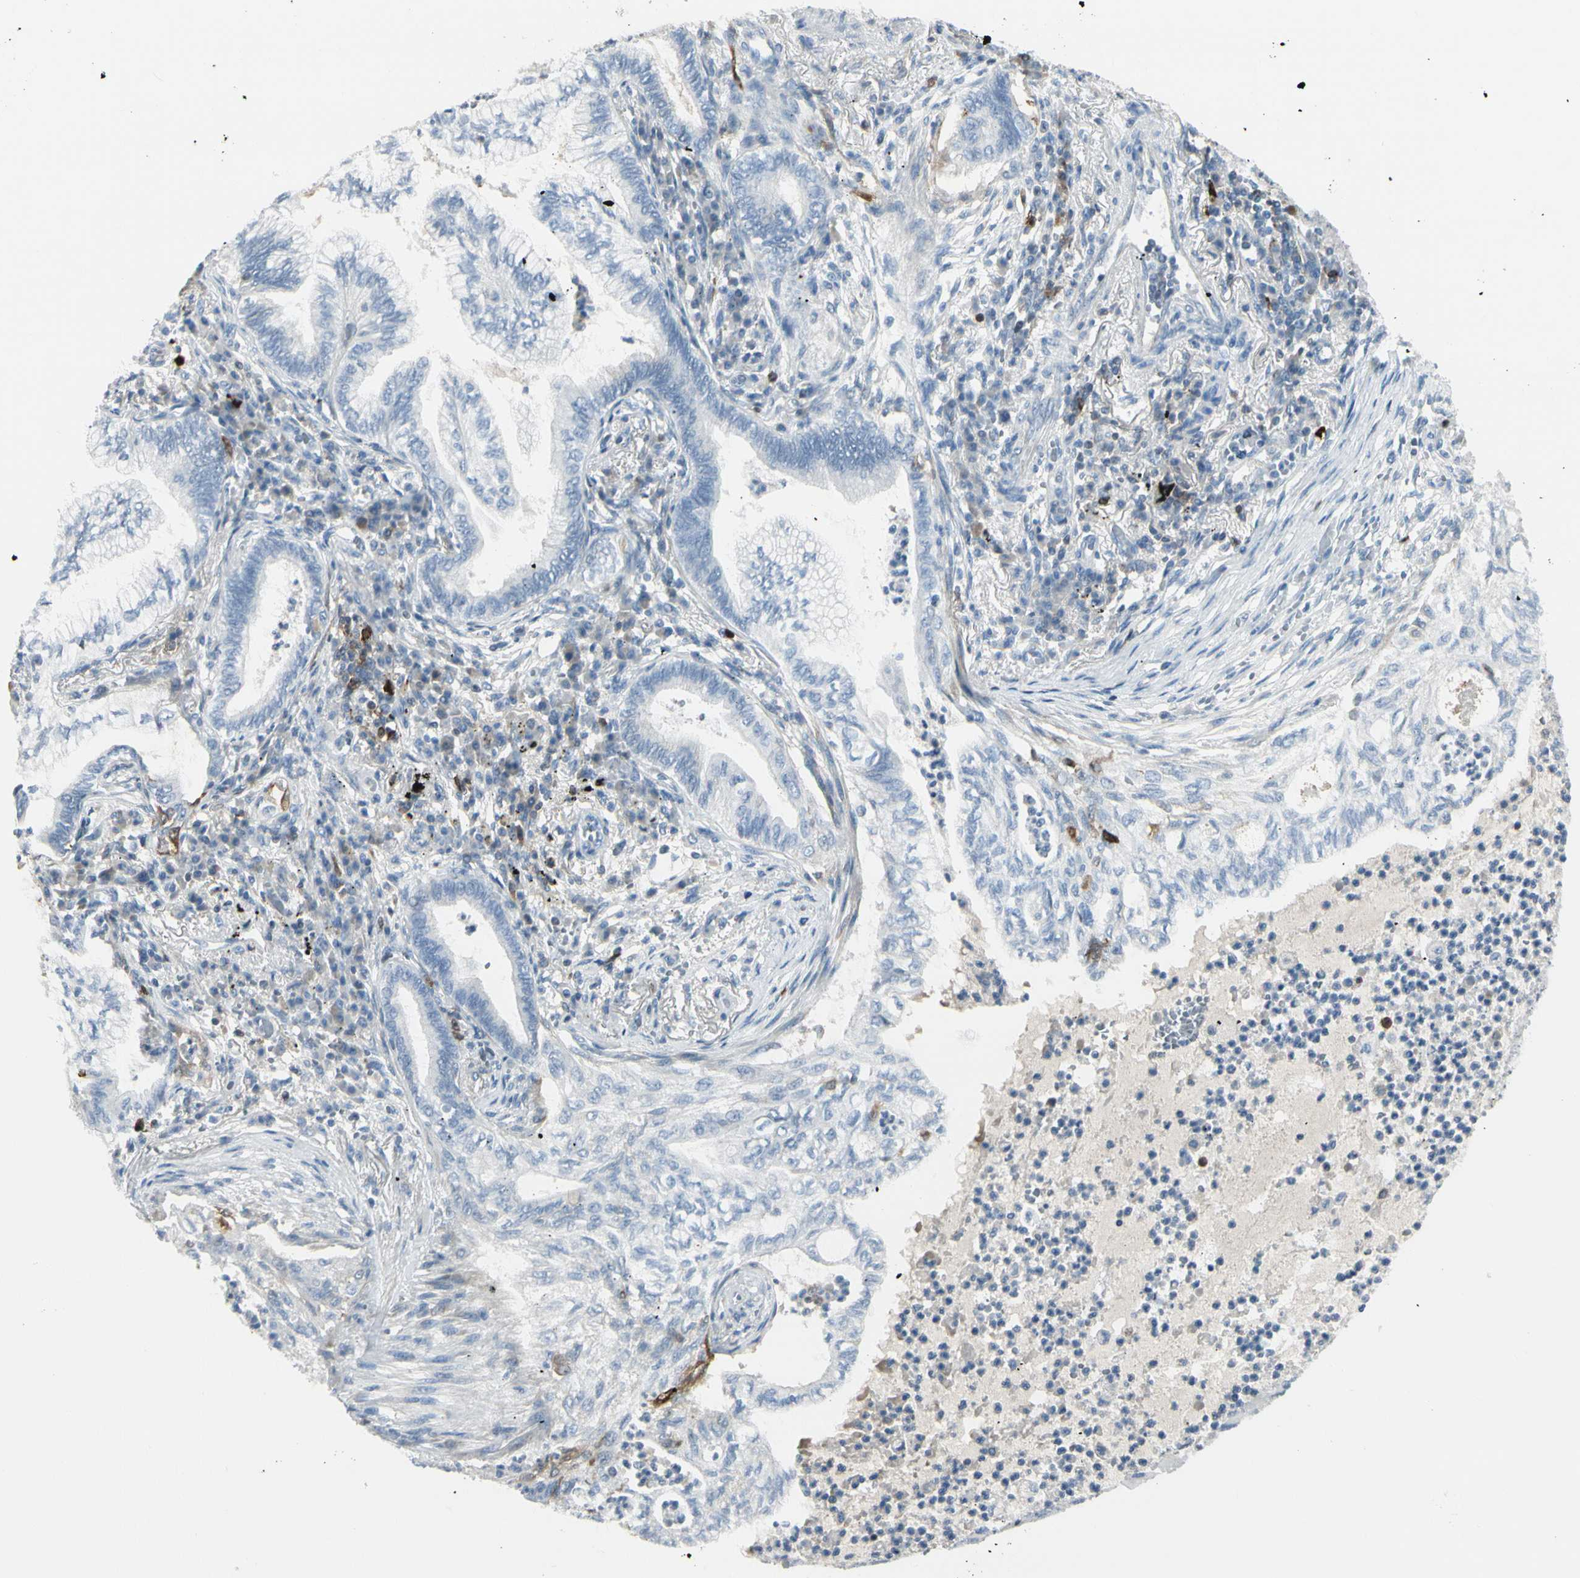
{"staining": {"intensity": "negative", "quantity": "none", "location": "none"}, "tissue": "lung cancer", "cell_type": "Tumor cells", "image_type": "cancer", "snomed": [{"axis": "morphology", "description": "Normal tissue, NOS"}, {"axis": "morphology", "description": "Adenocarcinoma, NOS"}, {"axis": "topography", "description": "Bronchus"}, {"axis": "topography", "description": "Lung"}], "caption": "High power microscopy histopathology image of an IHC histopathology image of lung cancer, revealing no significant positivity in tumor cells.", "gene": "TRAF1", "patient": {"sex": "female", "age": 70}}